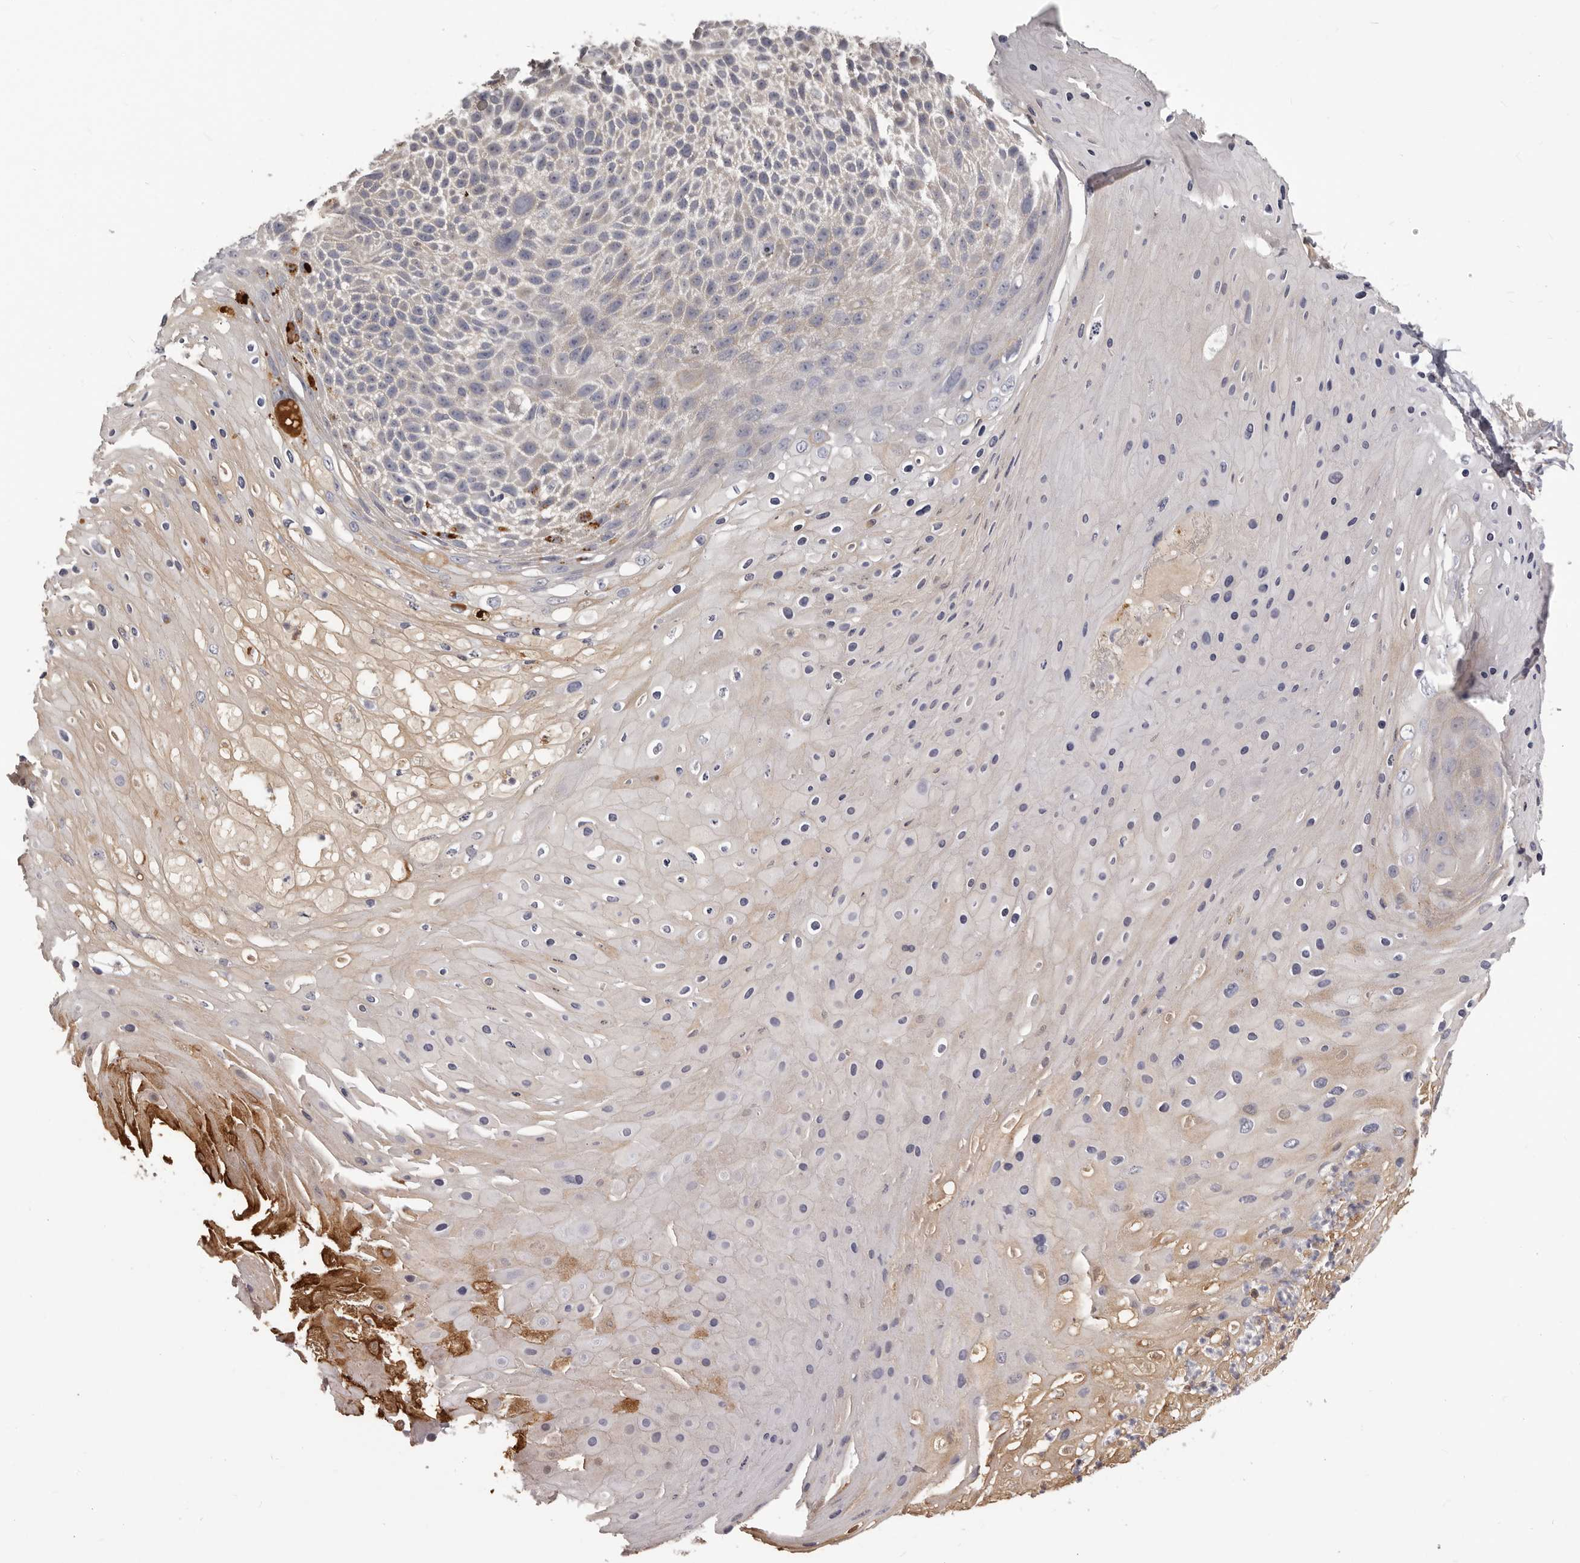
{"staining": {"intensity": "weak", "quantity": "25%-75%", "location": "cytoplasmic/membranous"}, "tissue": "skin cancer", "cell_type": "Tumor cells", "image_type": "cancer", "snomed": [{"axis": "morphology", "description": "Squamous cell carcinoma, NOS"}, {"axis": "topography", "description": "Skin"}], "caption": "The immunohistochemical stain labels weak cytoplasmic/membranous staining in tumor cells of skin cancer tissue.", "gene": "OTUD3", "patient": {"sex": "female", "age": 88}}